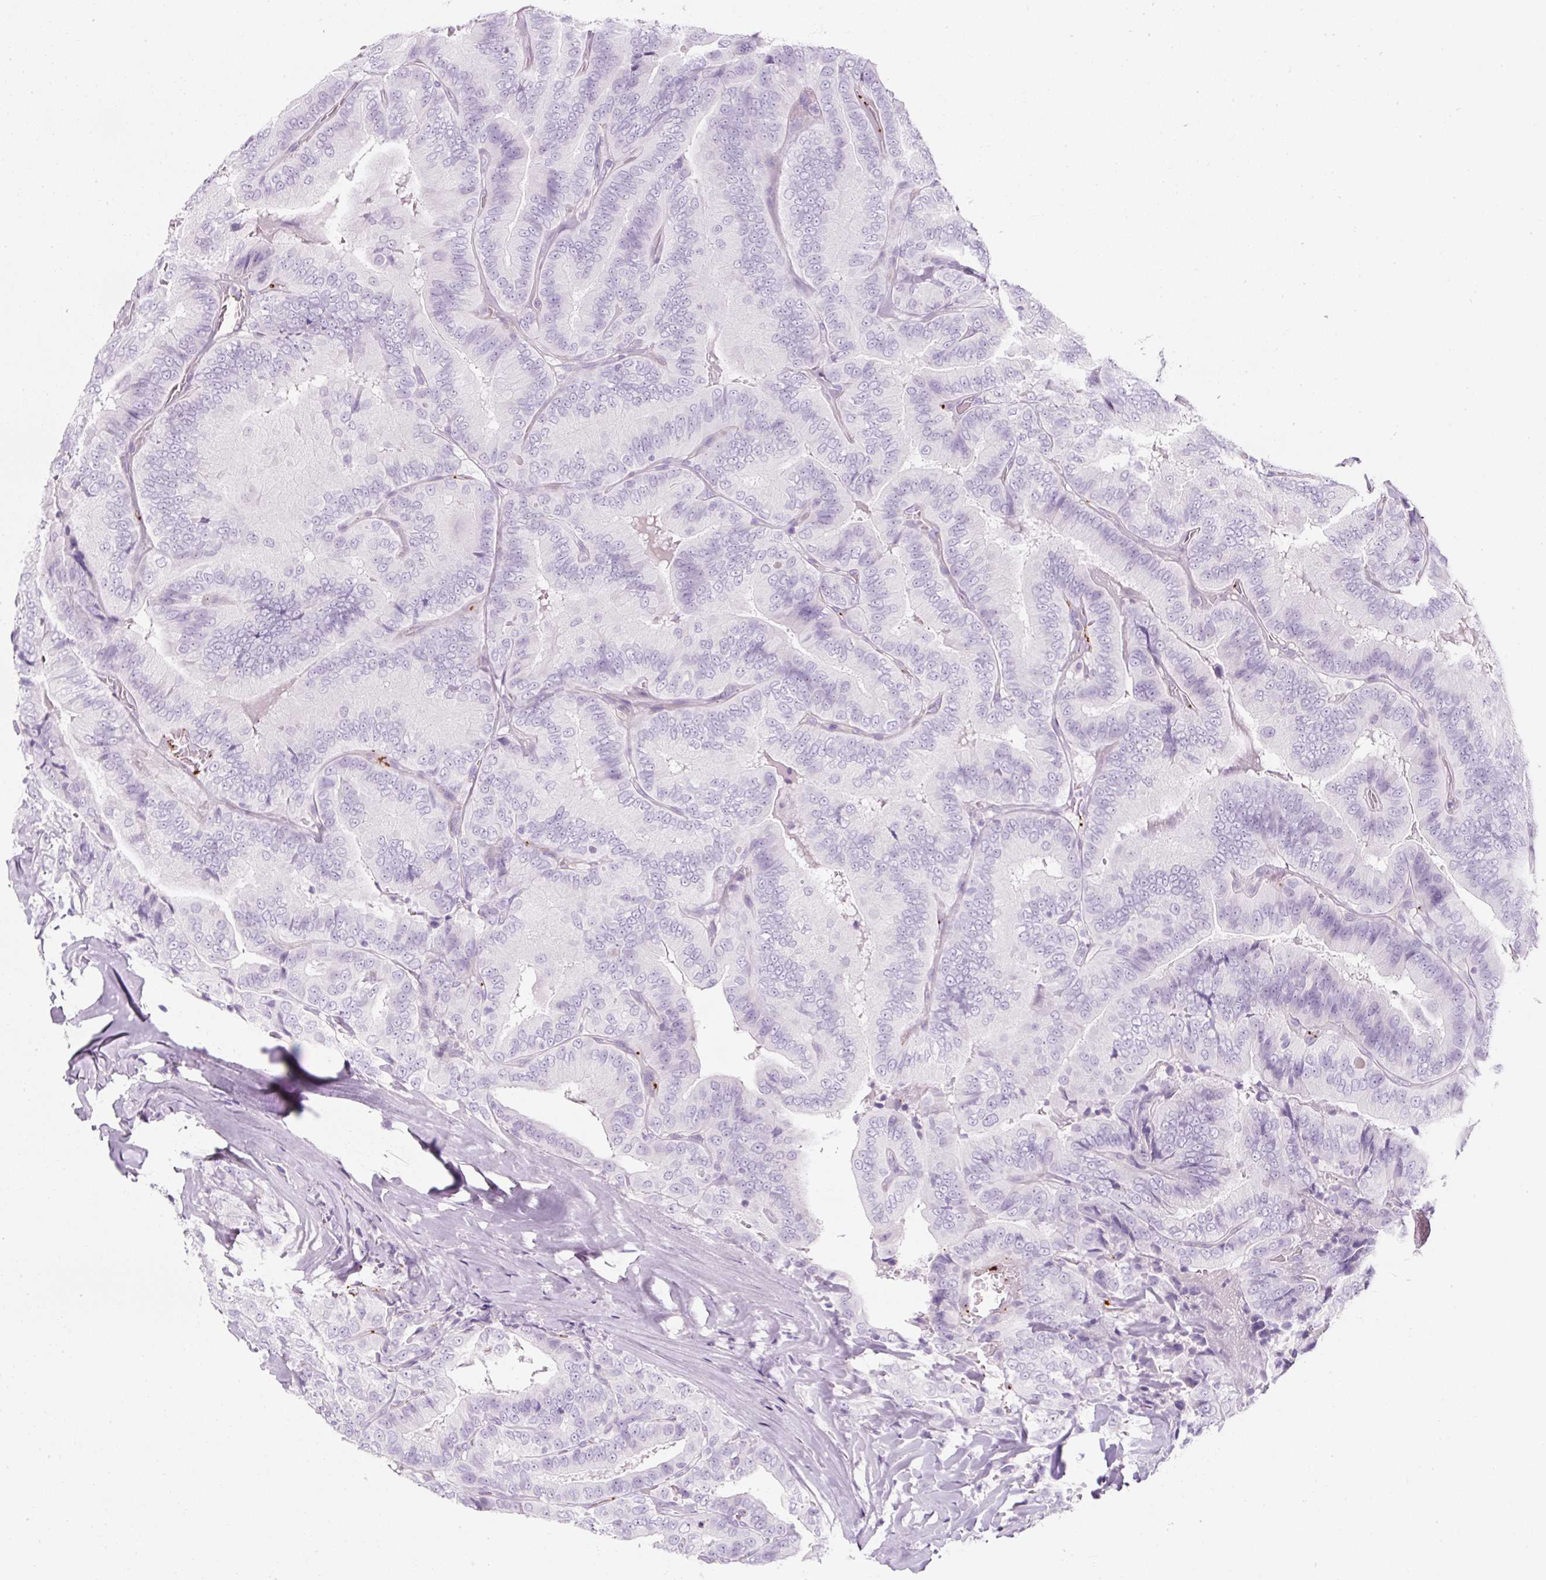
{"staining": {"intensity": "negative", "quantity": "none", "location": "none"}, "tissue": "thyroid cancer", "cell_type": "Tumor cells", "image_type": "cancer", "snomed": [{"axis": "morphology", "description": "Papillary adenocarcinoma, NOS"}, {"axis": "topography", "description": "Thyroid gland"}], "caption": "DAB (3,3'-diaminobenzidine) immunohistochemical staining of papillary adenocarcinoma (thyroid) displays no significant staining in tumor cells. (IHC, brightfield microscopy, high magnification).", "gene": "PF4V1", "patient": {"sex": "male", "age": 61}}